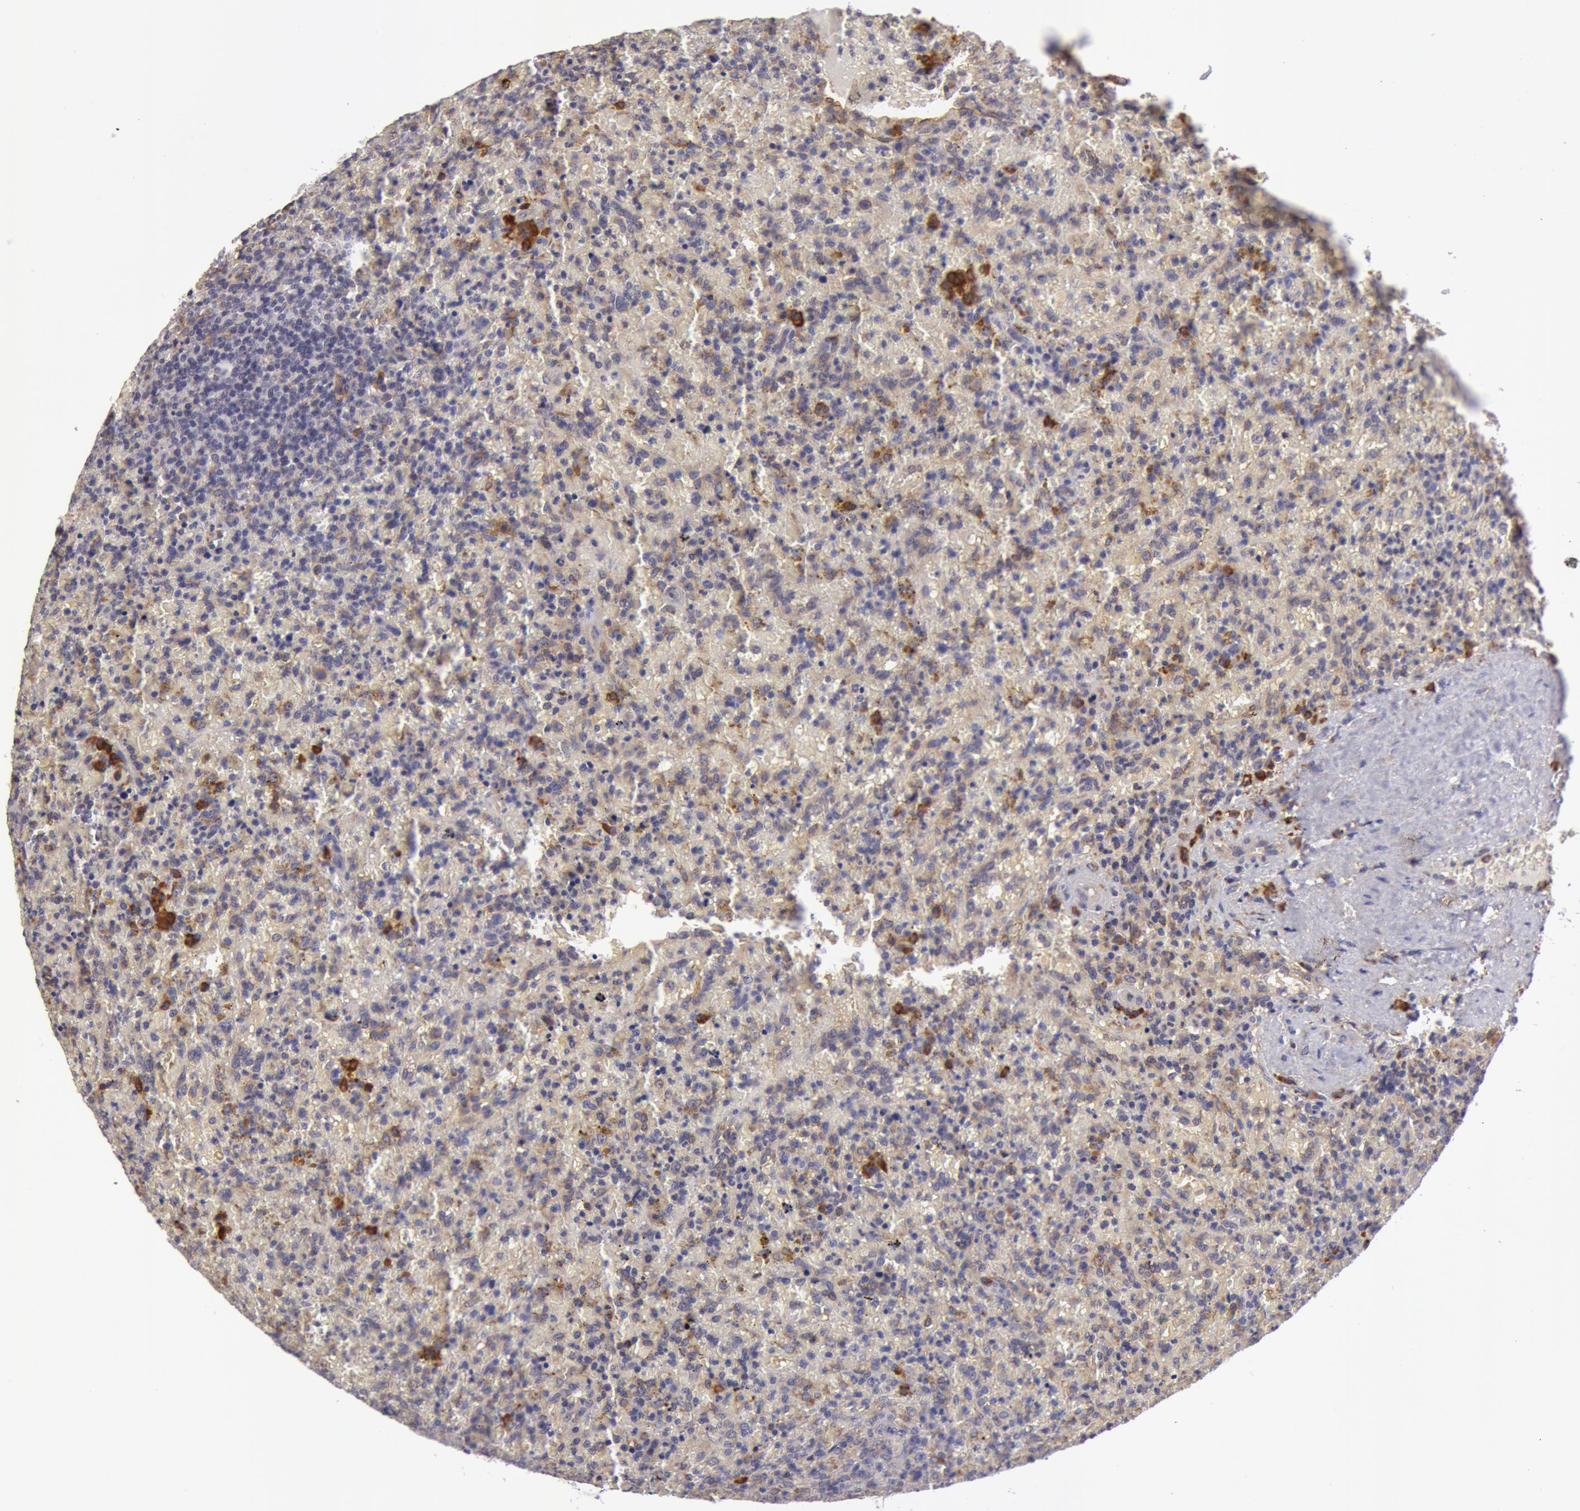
{"staining": {"intensity": "moderate", "quantity": "<25%", "location": "cytoplasmic/membranous"}, "tissue": "lymphoma", "cell_type": "Tumor cells", "image_type": "cancer", "snomed": [{"axis": "morphology", "description": "Malignant lymphoma, non-Hodgkin's type, High grade"}, {"axis": "topography", "description": "Spleen"}, {"axis": "topography", "description": "Lymph node"}], "caption": "Moderate cytoplasmic/membranous staining is present in approximately <25% of tumor cells in malignant lymphoma, non-Hodgkin's type (high-grade).", "gene": "IL23A", "patient": {"sex": "female", "age": 70}}